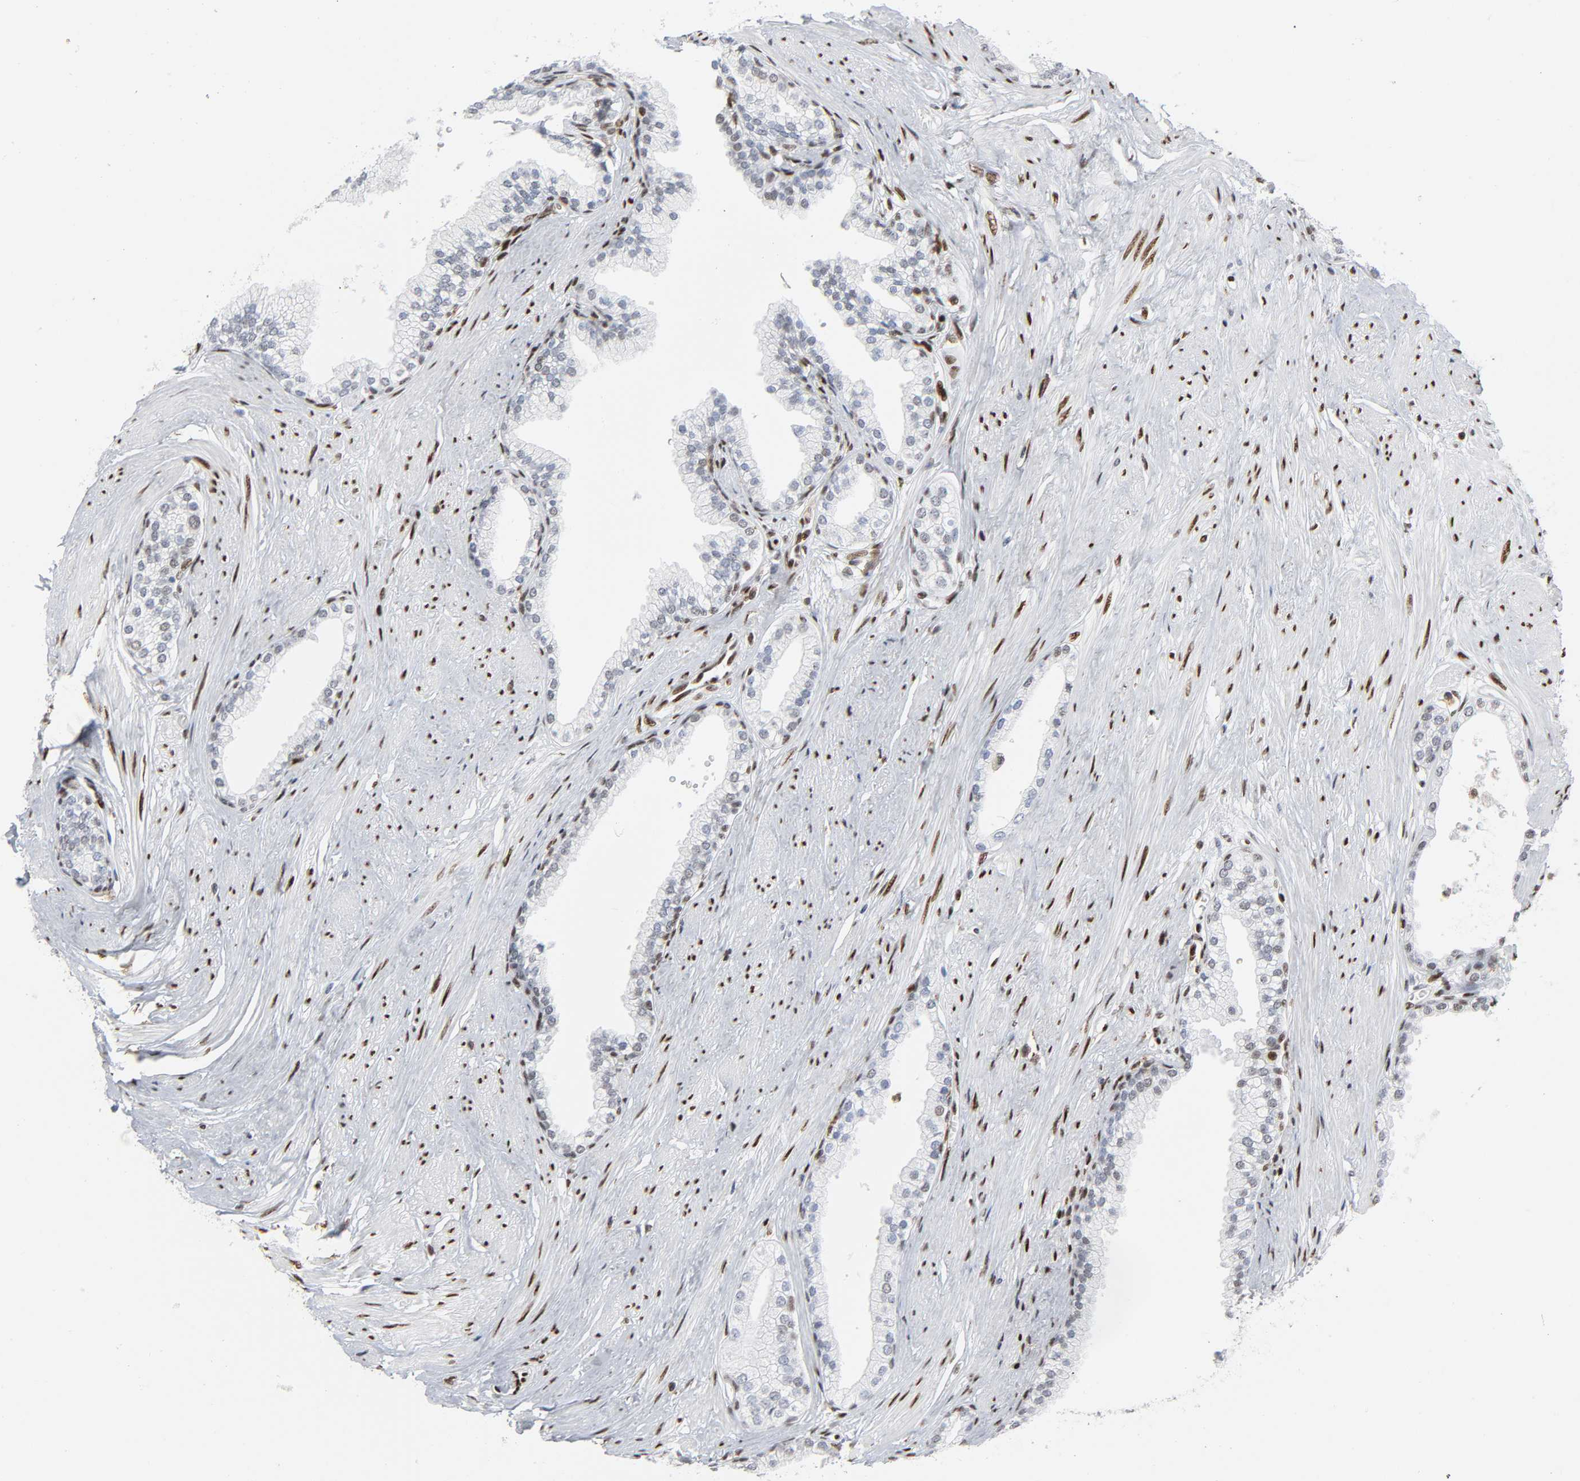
{"staining": {"intensity": "moderate", "quantity": "25%-75%", "location": "nuclear"}, "tissue": "prostate", "cell_type": "Glandular cells", "image_type": "normal", "snomed": [{"axis": "morphology", "description": "Normal tissue, NOS"}, {"axis": "topography", "description": "Prostate"}], "caption": "Prostate was stained to show a protein in brown. There is medium levels of moderate nuclear positivity in approximately 25%-75% of glandular cells. (DAB = brown stain, brightfield microscopy at high magnification).", "gene": "WAS", "patient": {"sex": "male", "age": 64}}